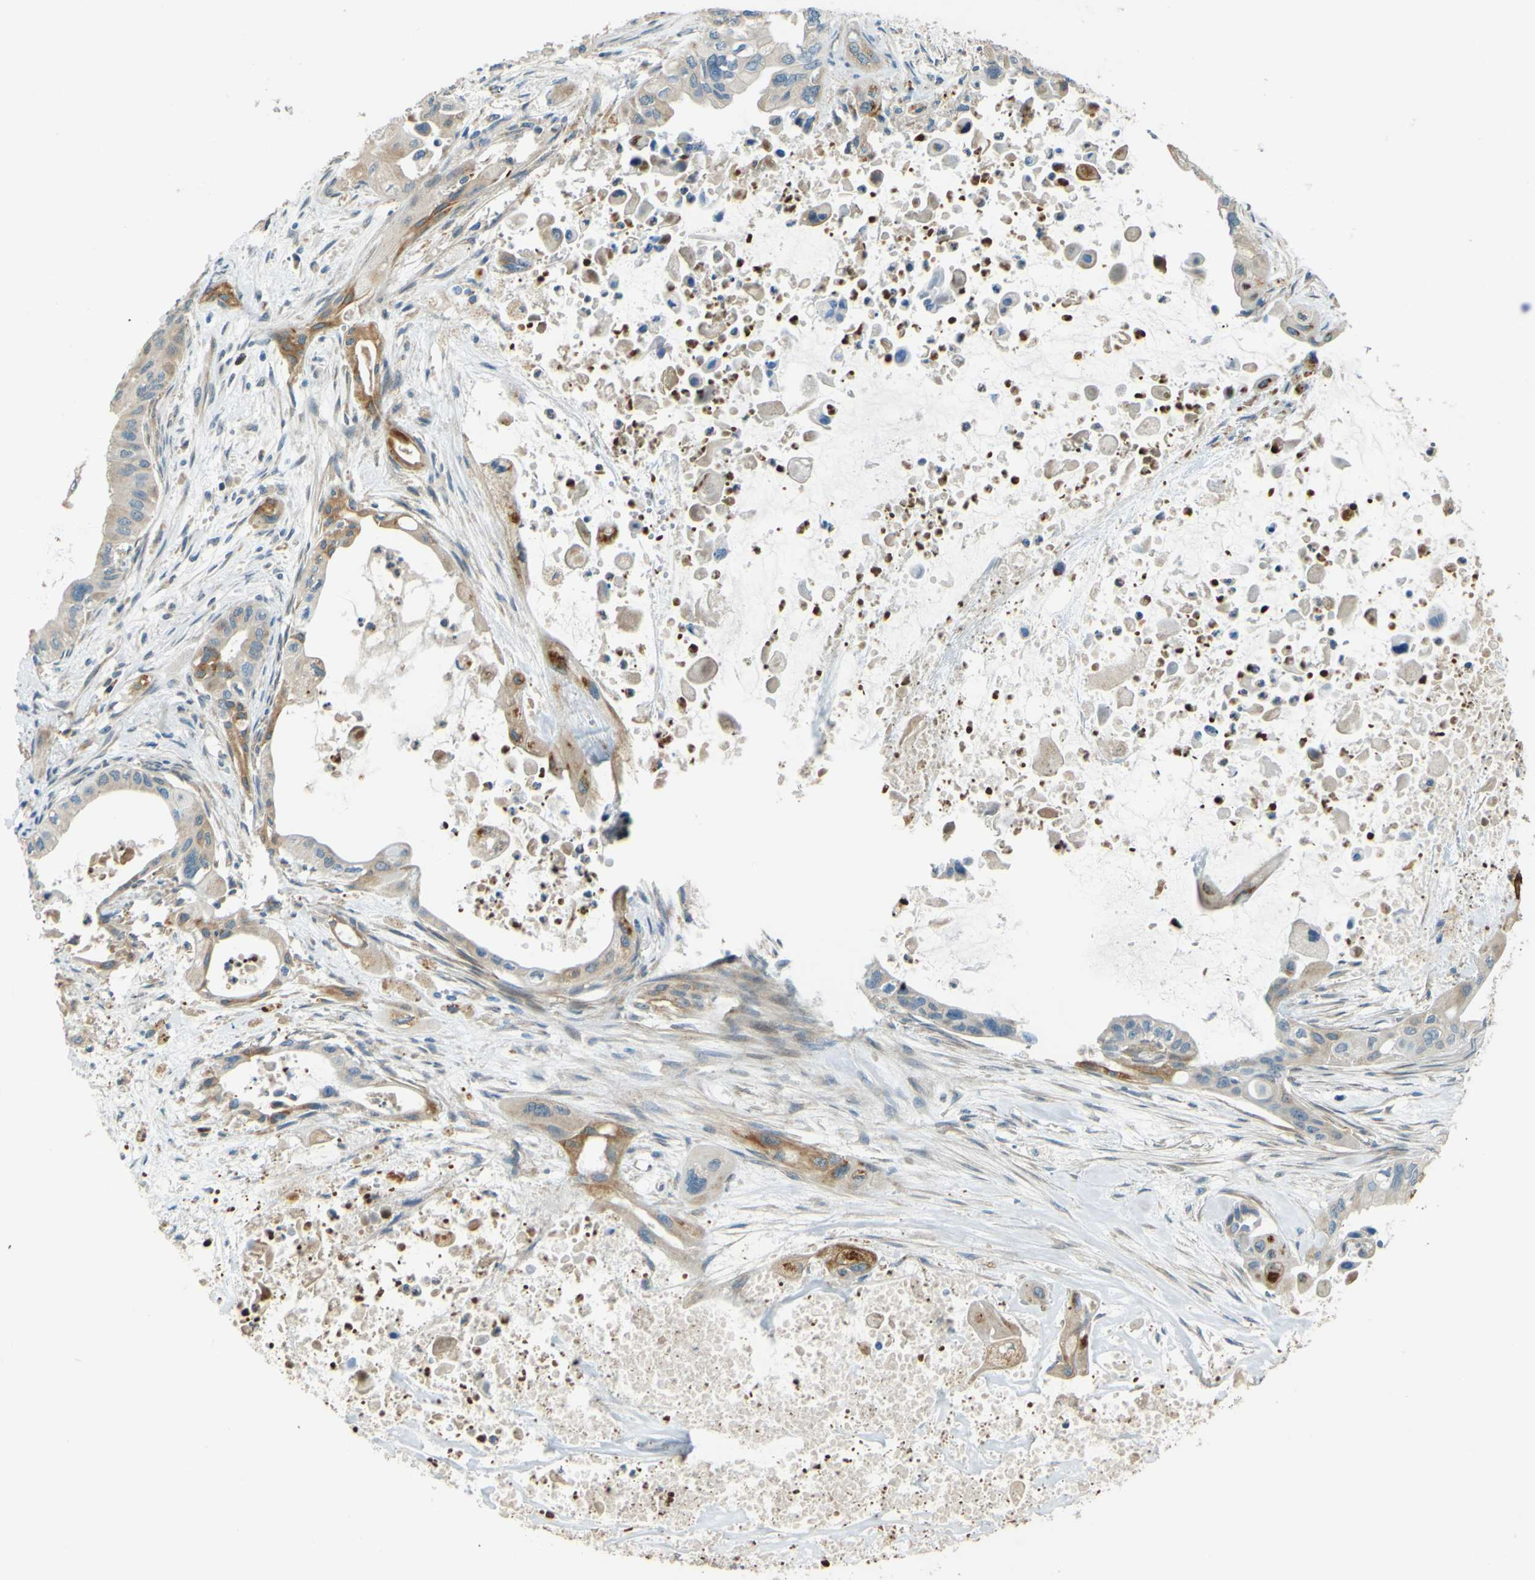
{"staining": {"intensity": "weak", "quantity": ">75%", "location": "cytoplasmic/membranous"}, "tissue": "pancreatic cancer", "cell_type": "Tumor cells", "image_type": "cancer", "snomed": [{"axis": "morphology", "description": "Adenocarcinoma, NOS"}, {"axis": "topography", "description": "Pancreas"}], "caption": "Pancreatic adenocarcinoma stained with immunohistochemistry (IHC) demonstrates weak cytoplasmic/membranous positivity in approximately >75% of tumor cells. (brown staining indicates protein expression, while blue staining denotes nuclei).", "gene": "LPCAT1", "patient": {"sex": "male", "age": 73}}